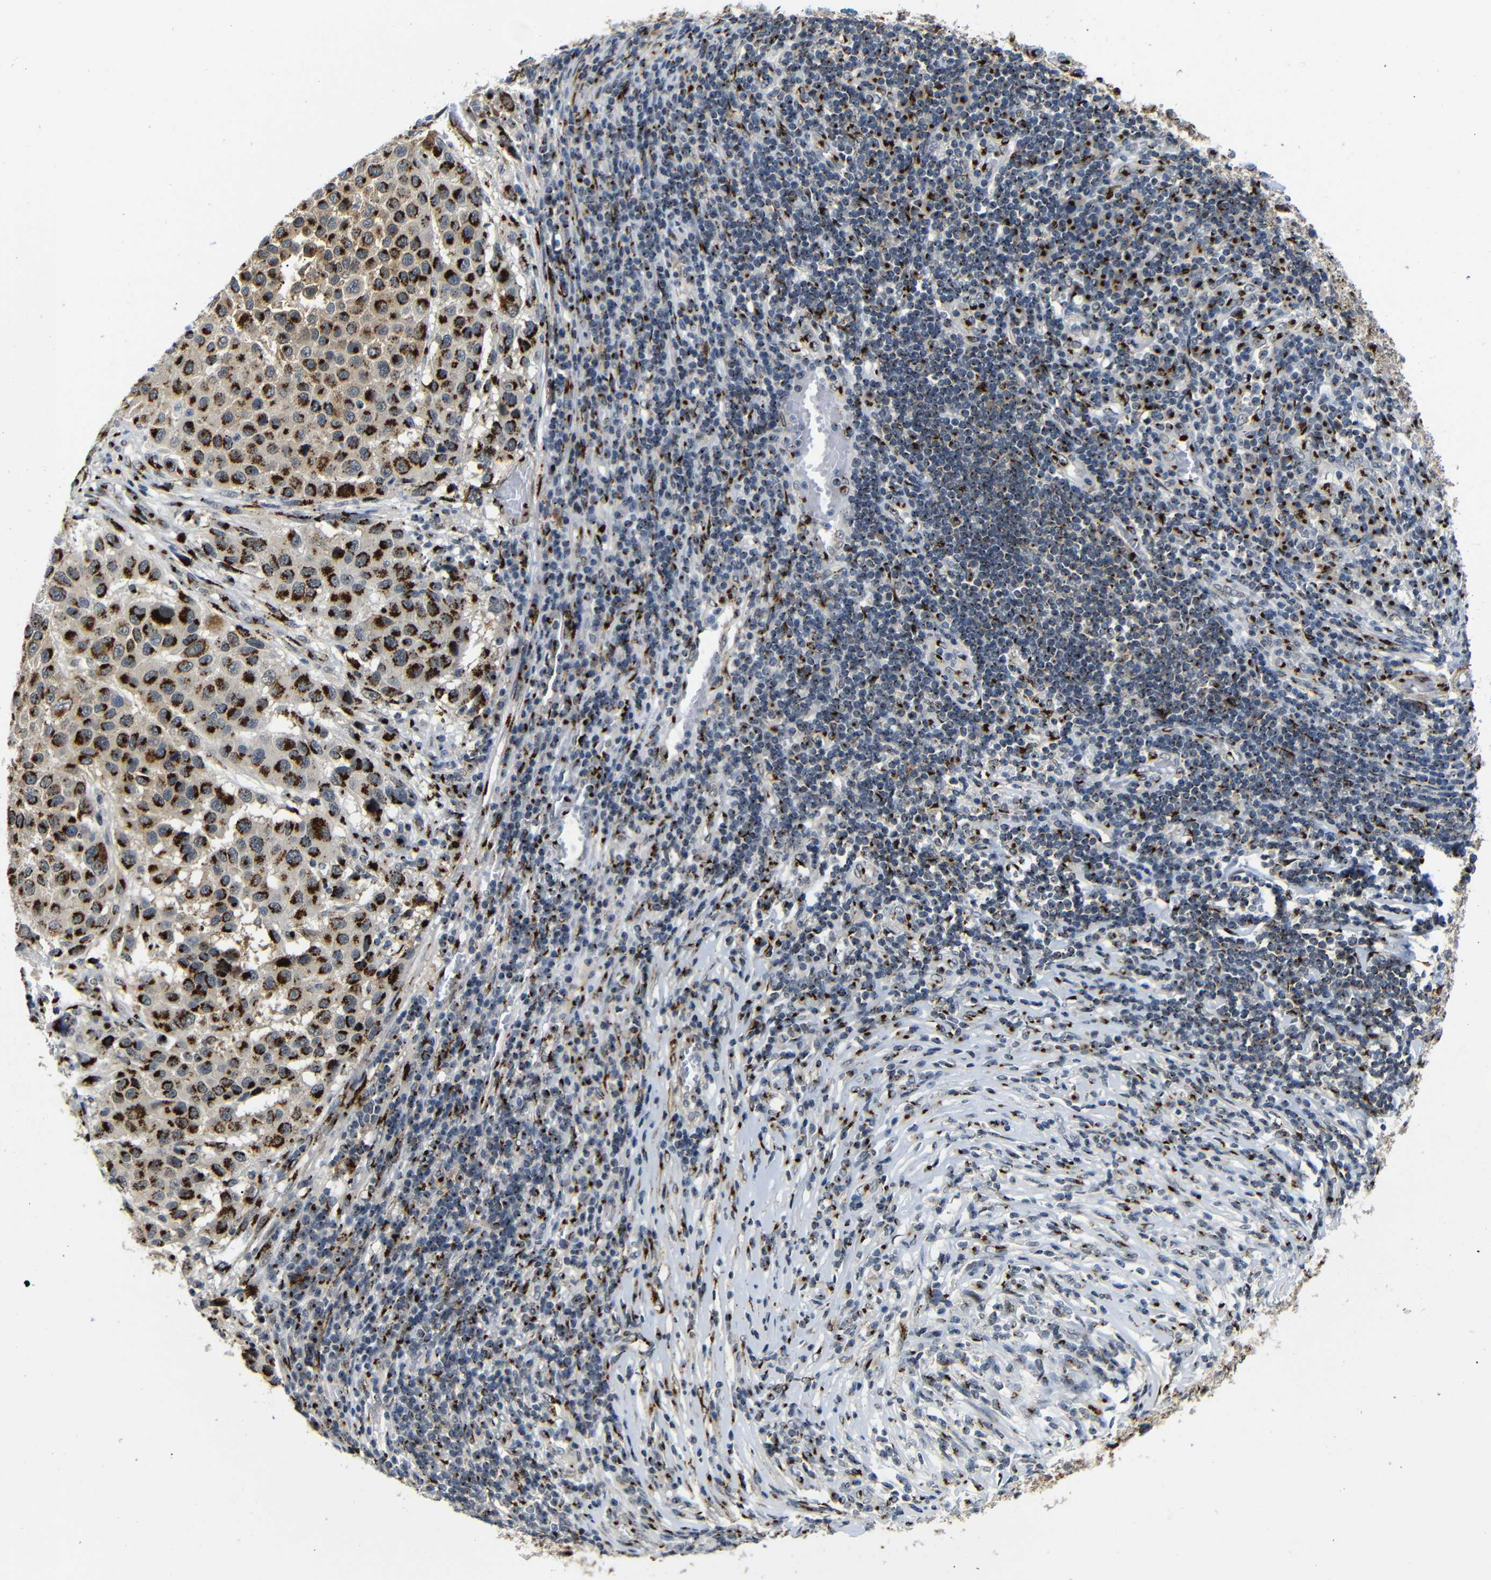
{"staining": {"intensity": "strong", "quantity": ">75%", "location": "cytoplasmic/membranous"}, "tissue": "melanoma", "cell_type": "Tumor cells", "image_type": "cancer", "snomed": [{"axis": "morphology", "description": "Malignant melanoma, Metastatic site"}, {"axis": "topography", "description": "Lymph node"}], "caption": "IHC (DAB (3,3'-diaminobenzidine)) staining of human malignant melanoma (metastatic site) shows strong cytoplasmic/membranous protein positivity in approximately >75% of tumor cells. (Brightfield microscopy of DAB IHC at high magnification).", "gene": "TGOLN2", "patient": {"sex": "male", "age": 61}}